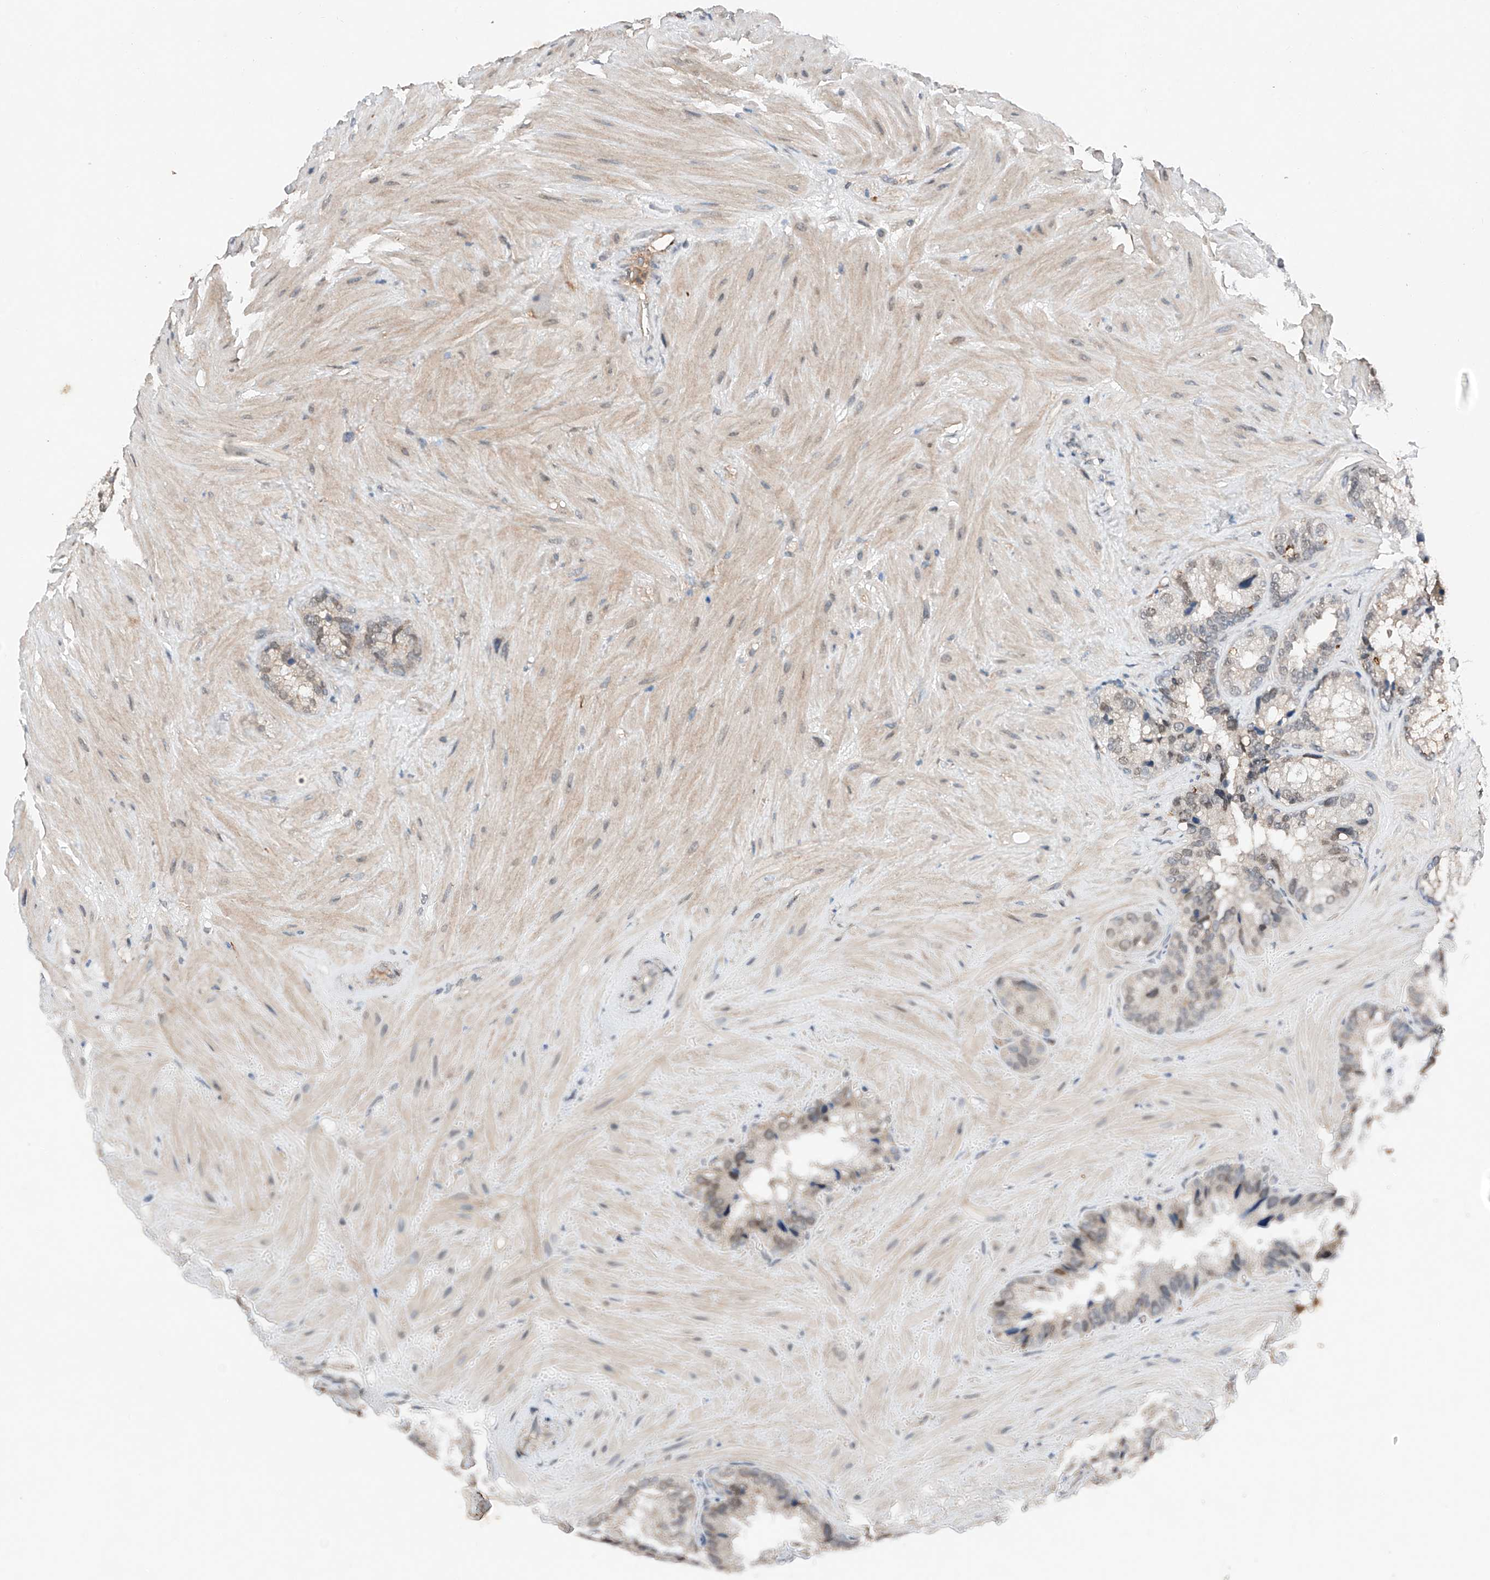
{"staining": {"intensity": "weak", "quantity": "25%-75%", "location": "nuclear"}, "tissue": "seminal vesicle", "cell_type": "Glandular cells", "image_type": "normal", "snomed": [{"axis": "morphology", "description": "Normal tissue, NOS"}, {"axis": "topography", "description": "Prostate"}, {"axis": "topography", "description": "Seminal veicle"}], "caption": "About 25%-75% of glandular cells in normal seminal vesicle demonstrate weak nuclear protein positivity as visualized by brown immunohistochemical staining.", "gene": "TBX4", "patient": {"sex": "male", "age": 68}}